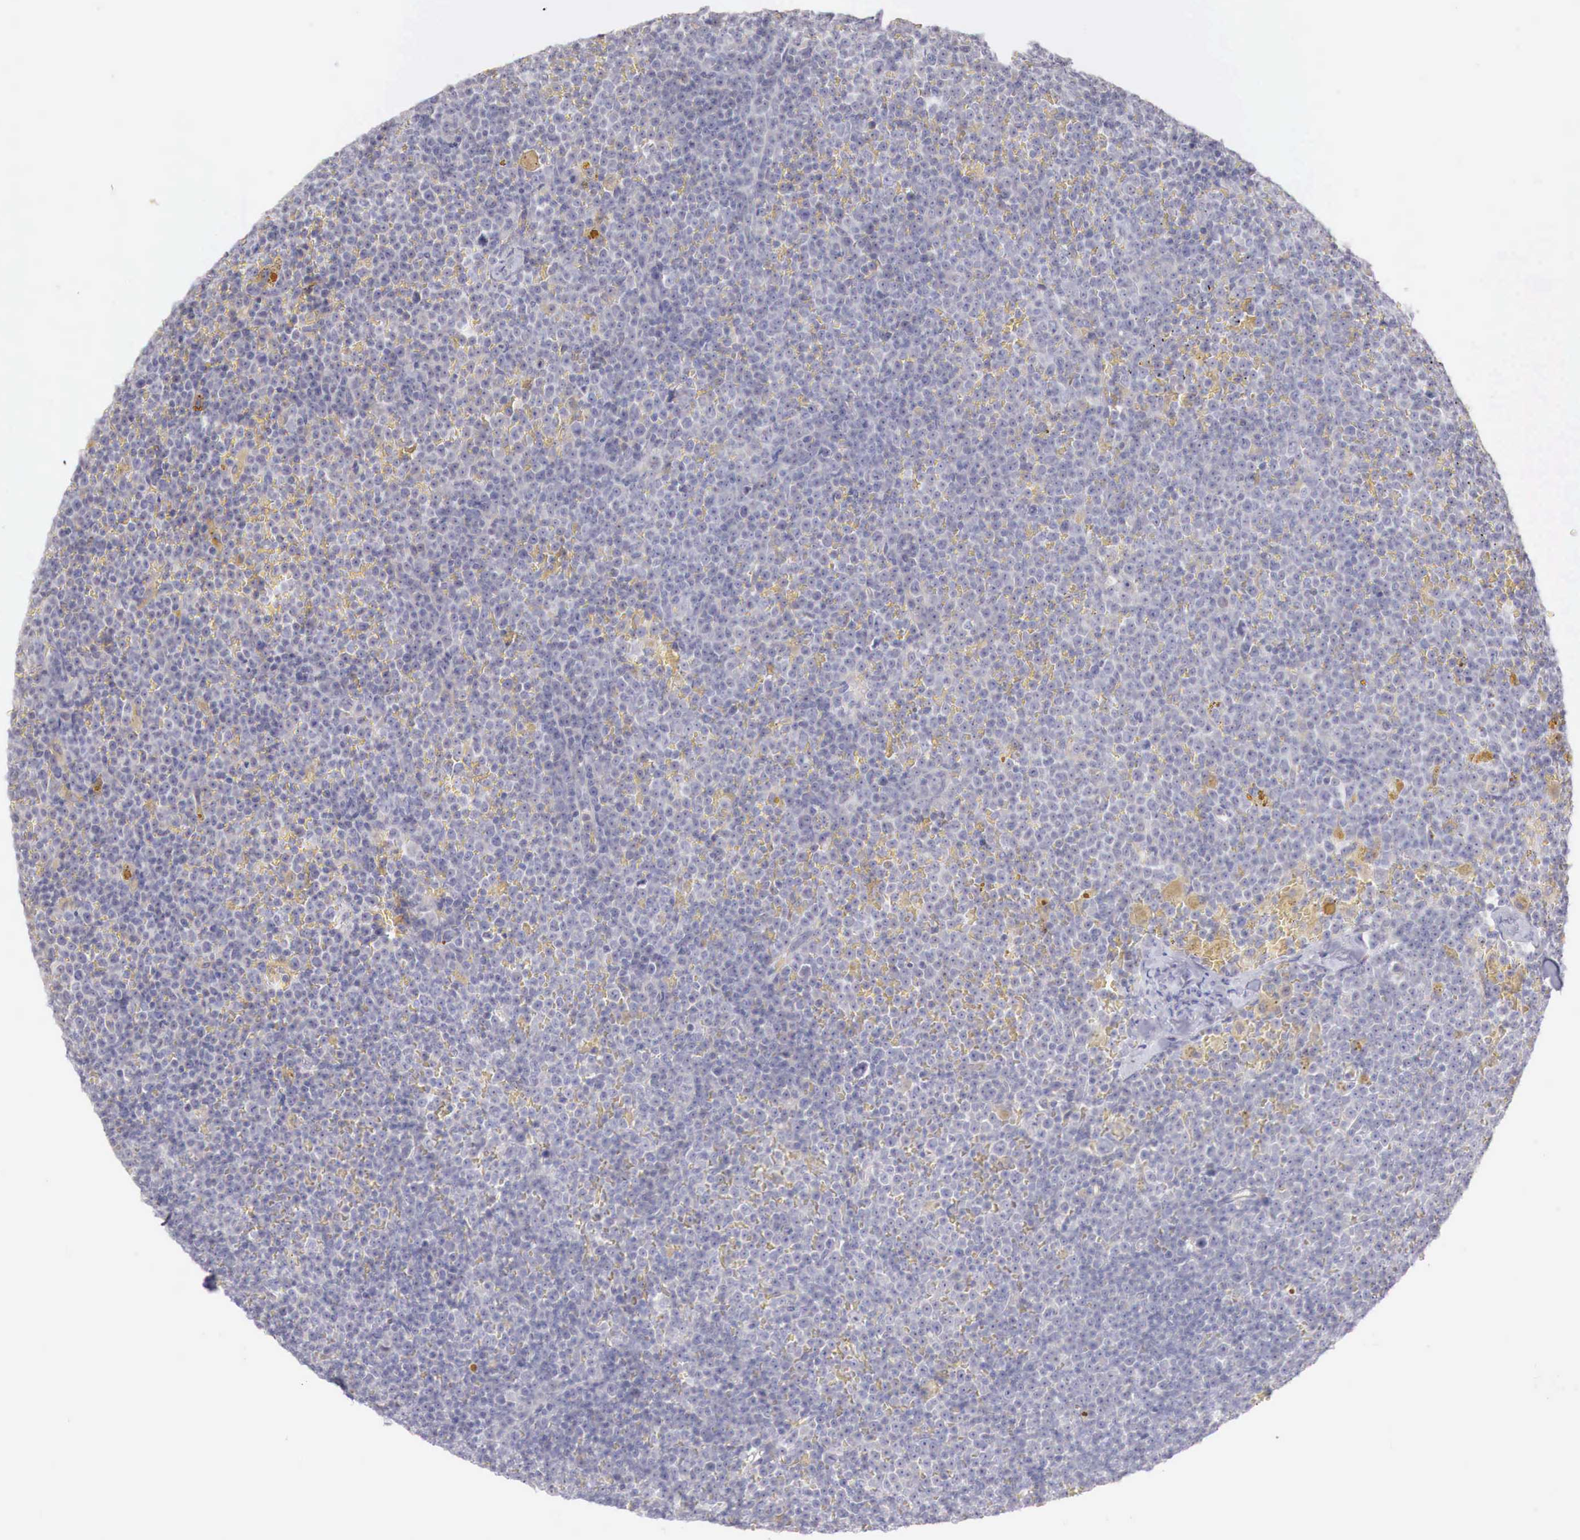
{"staining": {"intensity": "negative", "quantity": "none", "location": "none"}, "tissue": "lymphoma", "cell_type": "Tumor cells", "image_type": "cancer", "snomed": [{"axis": "morphology", "description": "Malignant lymphoma, non-Hodgkin's type, Low grade"}, {"axis": "topography", "description": "Lymph node"}], "caption": "A photomicrograph of malignant lymphoma, non-Hodgkin's type (low-grade) stained for a protein shows no brown staining in tumor cells.", "gene": "TRIM13", "patient": {"sex": "male", "age": 50}}